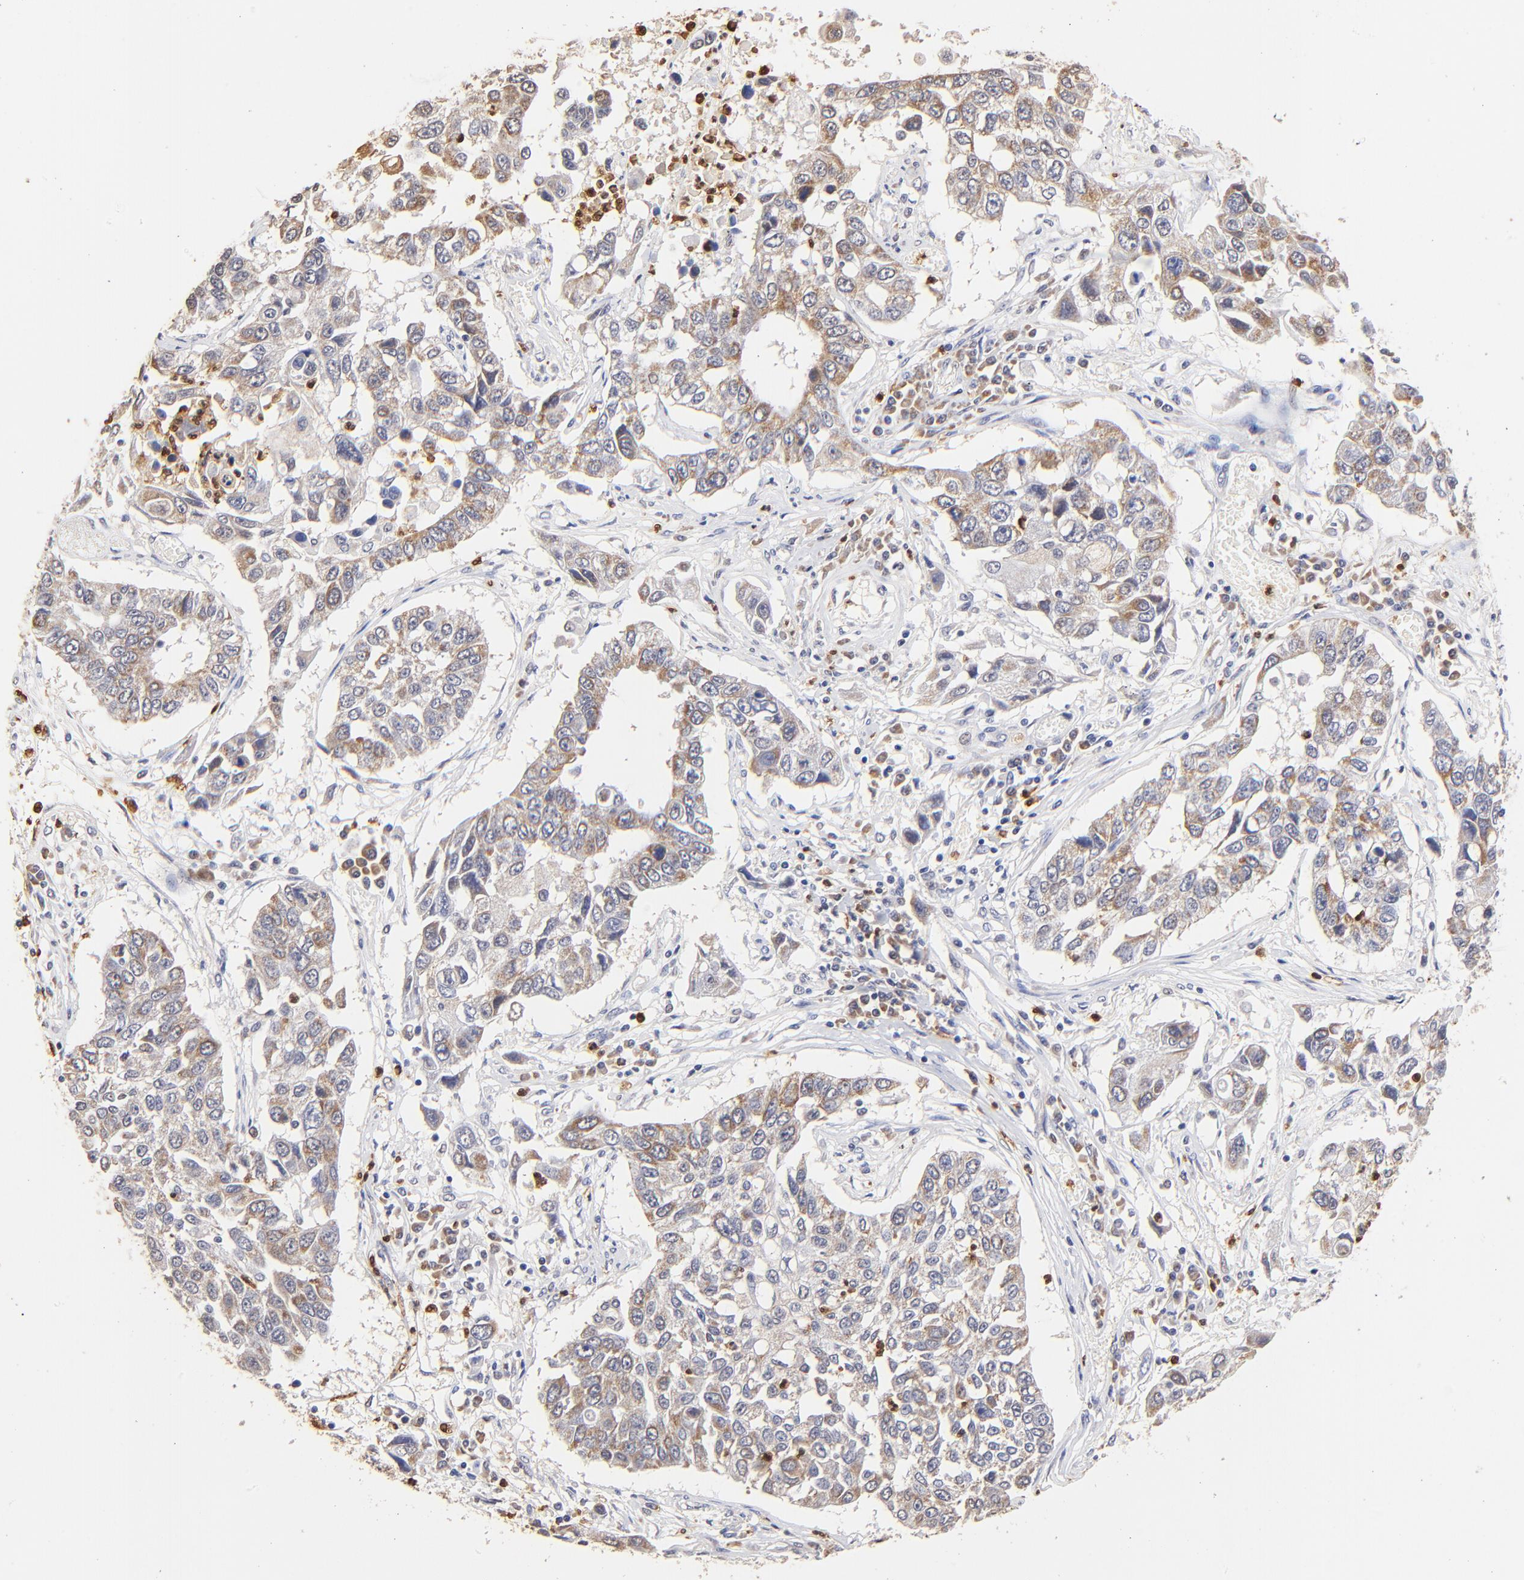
{"staining": {"intensity": "moderate", "quantity": "25%-75%", "location": "cytoplasmic/membranous"}, "tissue": "lung cancer", "cell_type": "Tumor cells", "image_type": "cancer", "snomed": [{"axis": "morphology", "description": "Squamous cell carcinoma, NOS"}, {"axis": "topography", "description": "Lung"}], "caption": "Immunohistochemical staining of human lung squamous cell carcinoma shows moderate cytoplasmic/membranous protein staining in approximately 25%-75% of tumor cells.", "gene": "BBOF1", "patient": {"sex": "male", "age": 71}}